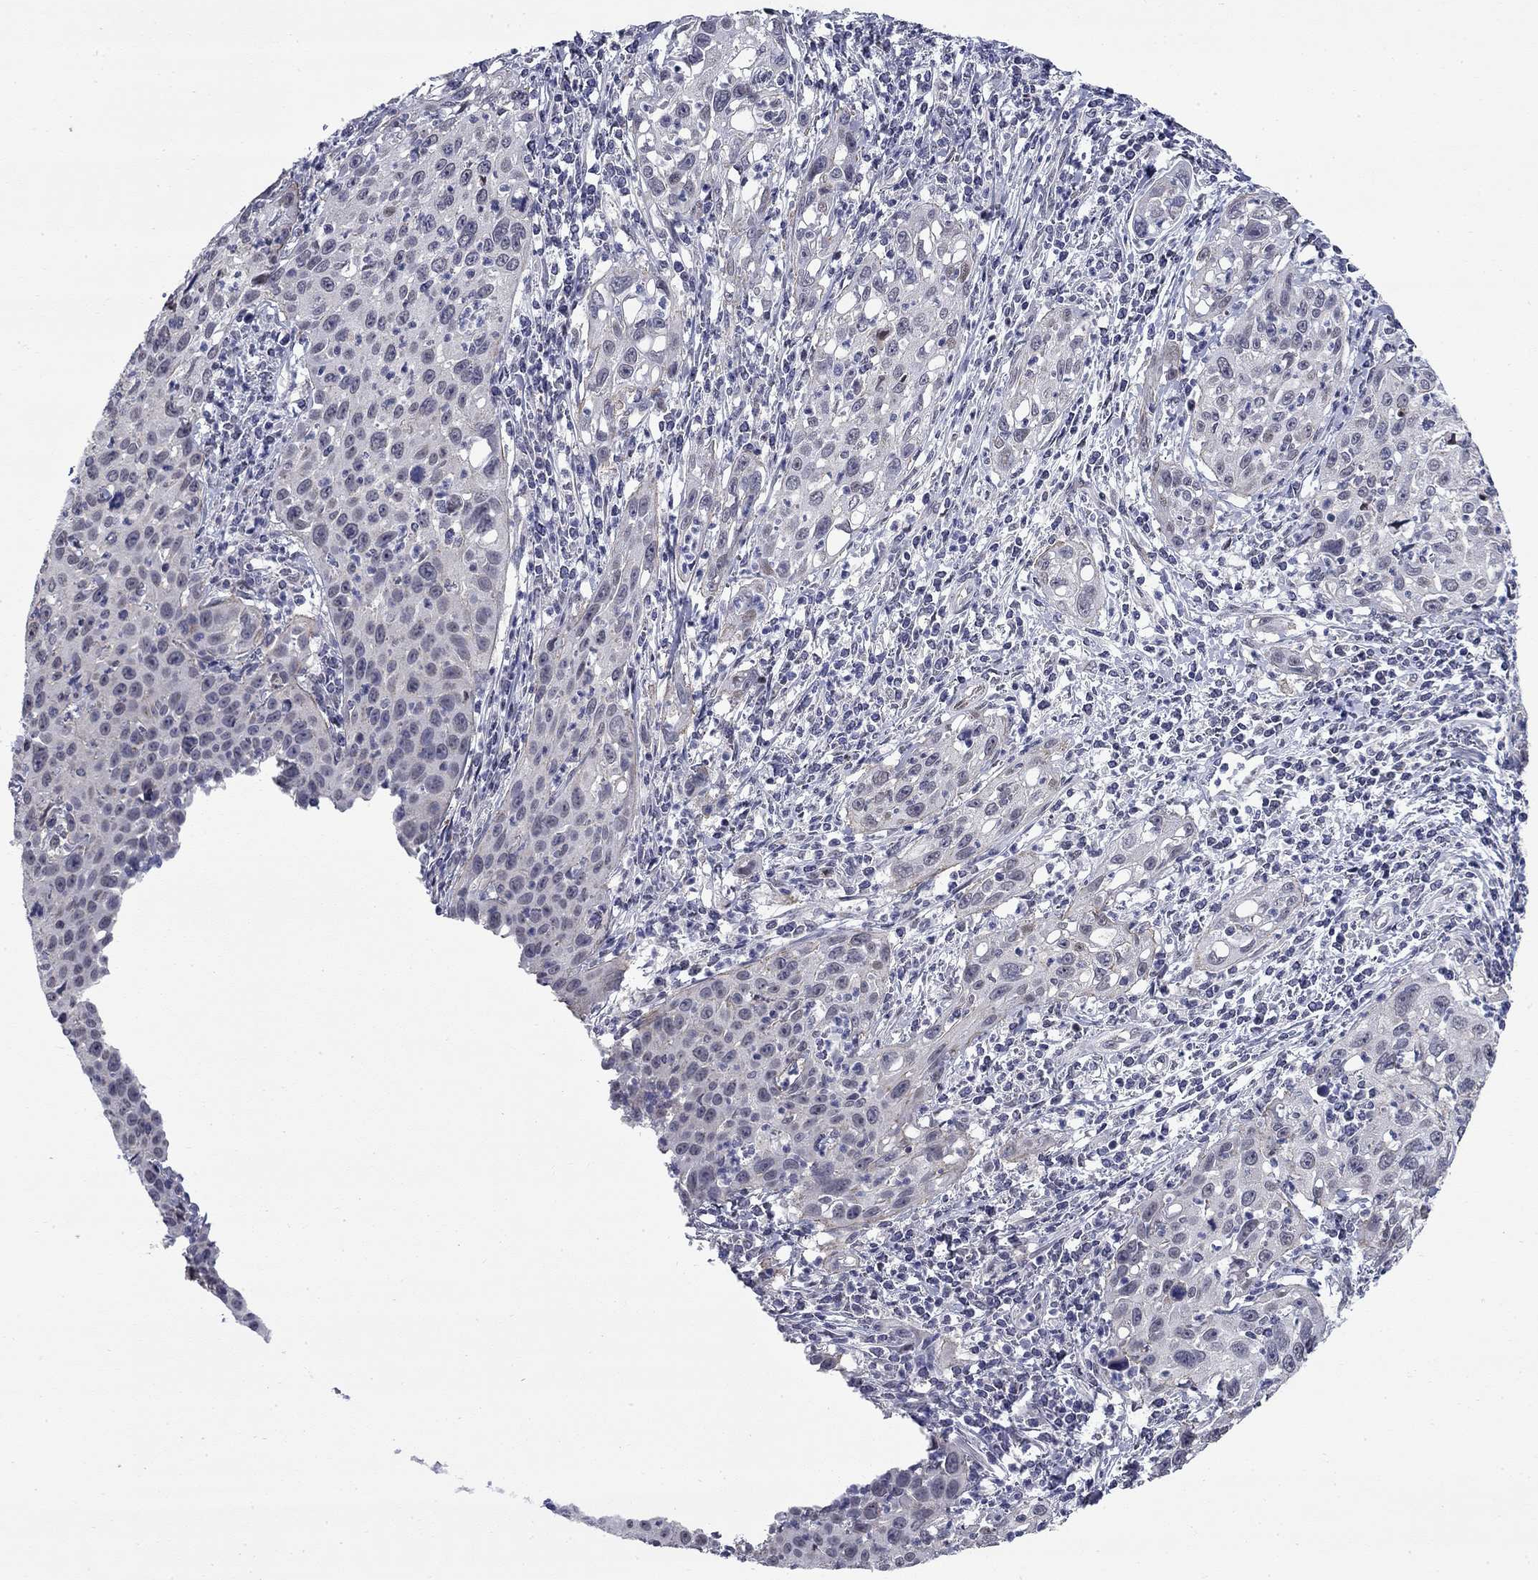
{"staining": {"intensity": "negative", "quantity": "none", "location": "none"}, "tissue": "cervical cancer", "cell_type": "Tumor cells", "image_type": "cancer", "snomed": [{"axis": "morphology", "description": "Squamous cell carcinoma, NOS"}, {"axis": "topography", "description": "Cervix"}], "caption": "The micrograph exhibits no significant positivity in tumor cells of cervical cancer.", "gene": "HTR4", "patient": {"sex": "female", "age": 26}}